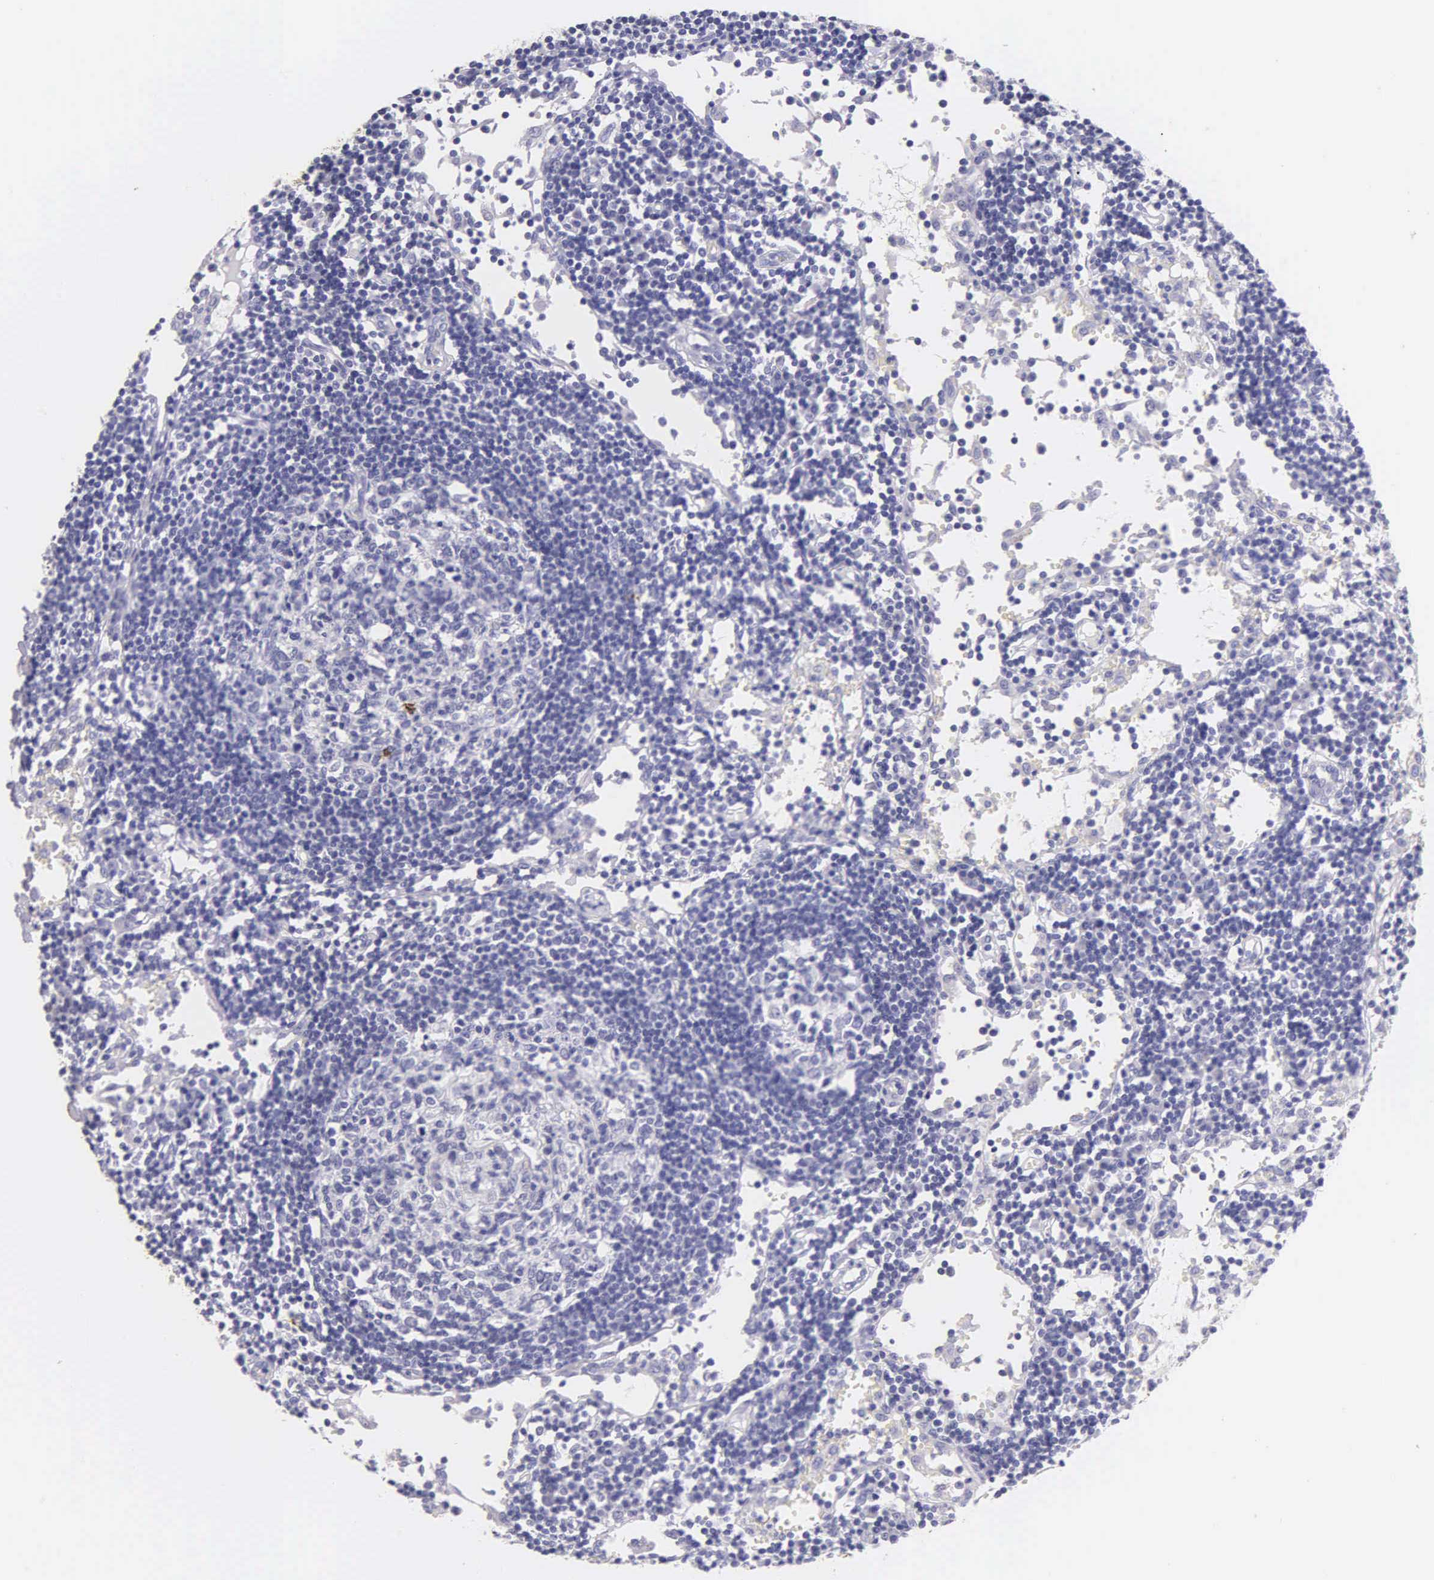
{"staining": {"intensity": "negative", "quantity": "none", "location": "none"}, "tissue": "lymph node", "cell_type": "Germinal center cells", "image_type": "normal", "snomed": [{"axis": "morphology", "description": "Normal tissue, NOS"}, {"axis": "topography", "description": "Lymph node"}], "caption": "The histopathology image reveals no staining of germinal center cells in unremarkable lymph node.", "gene": "KRT17", "patient": {"sex": "female", "age": 55}}